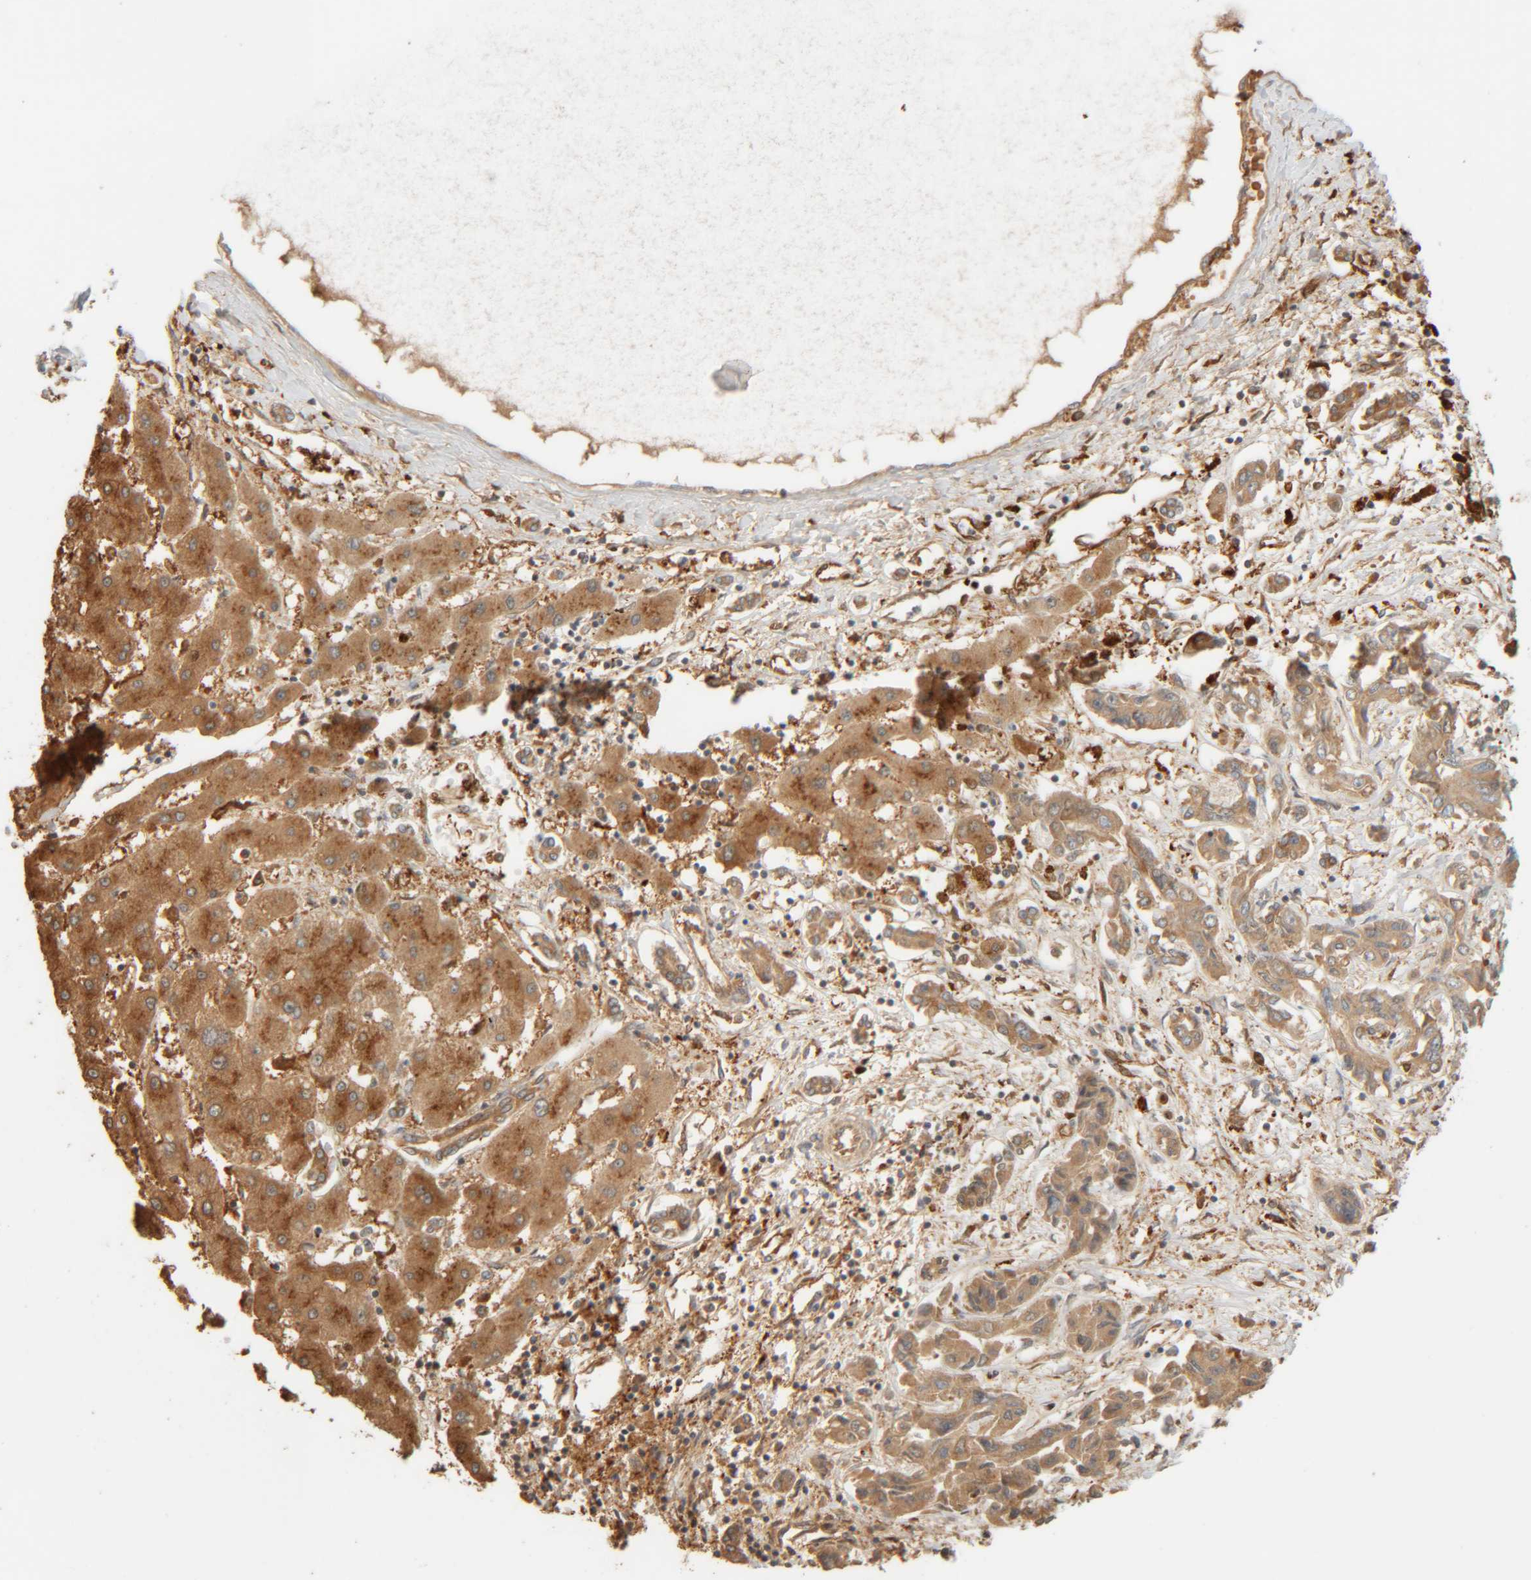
{"staining": {"intensity": "moderate", "quantity": ">75%", "location": "cytoplasmic/membranous"}, "tissue": "liver cancer", "cell_type": "Tumor cells", "image_type": "cancer", "snomed": [{"axis": "morphology", "description": "Cholangiocarcinoma"}, {"axis": "topography", "description": "Liver"}], "caption": "Immunohistochemical staining of human cholangiocarcinoma (liver) shows medium levels of moderate cytoplasmic/membranous protein staining in about >75% of tumor cells.", "gene": "TMEM192", "patient": {"sex": "male", "age": 59}}